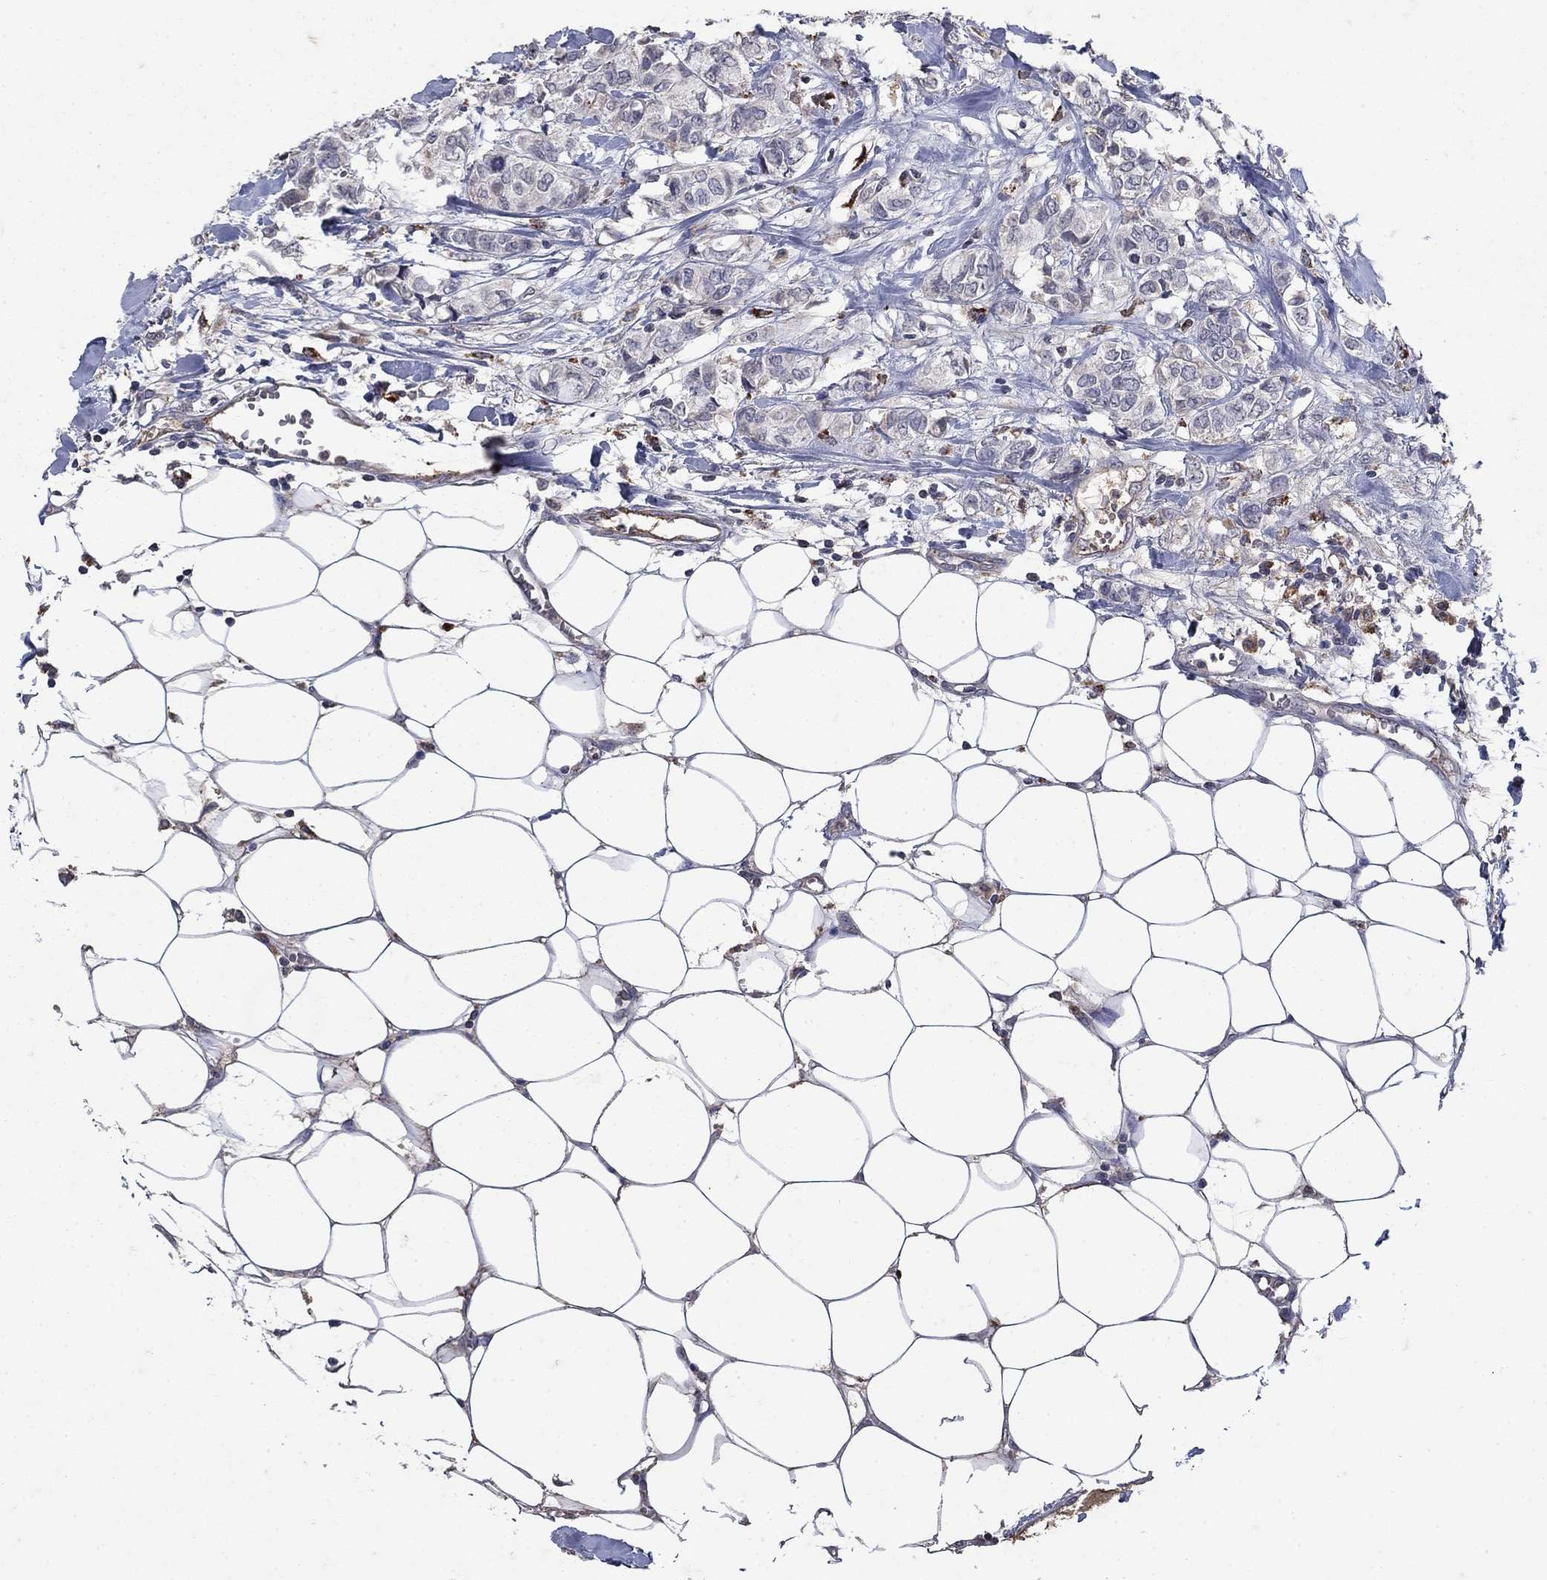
{"staining": {"intensity": "negative", "quantity": "none", "location": "none"}, "tissue": "breast cancer", "cell_type": "Tumor cells", "image_type": "cancer", "snomed": [{"axis": "morphology", "description": "Duct carcinoma"}, {"axis": "topography", "description": "Breast"}], "caption": "High power microscopy photomicrograph of an IHC histopathology image of breast cancer (infiltrating ductal carcinoma), revealing no significant expression in tumor cells.", "gene": "NPC2", "patient": {"sex": "female", "age": 85}}